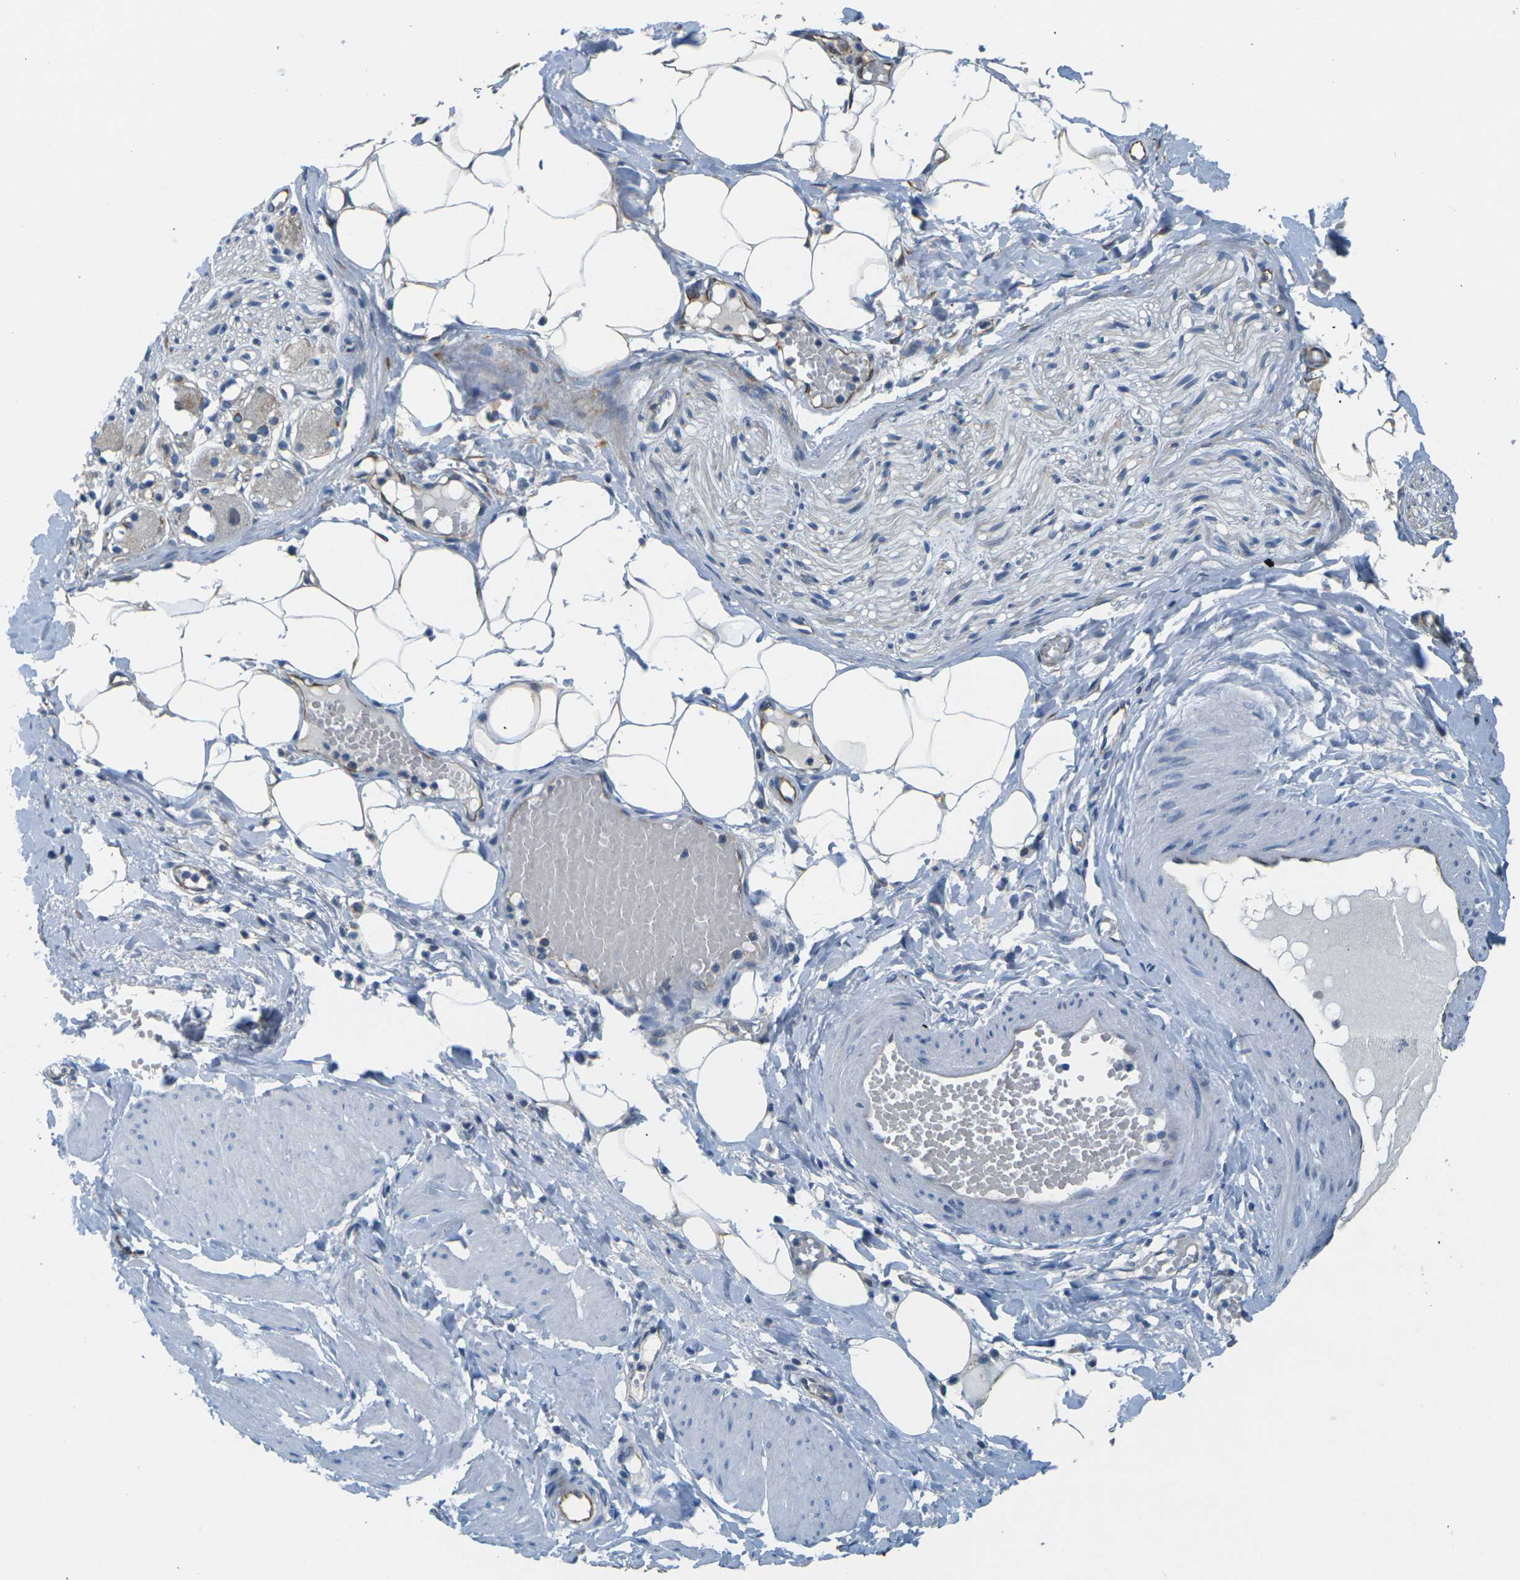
{"staining": {"intensity": "negative", "quantity": "none", "location": "none"}, "tissue": "adipose tissue", "cell_type": "Adipocytes", "image_type": "normal", "snomed": [{"axis": "morphology", "description": "Normal tissue, NOS"}, {"axis": "topography", "description": "Soft tissue"}, {"axis": "topography", "description": "Vascular tissue"}], "caption": "Immunohistochemistry histopathology image of normal adipose tissue: human adipose tissue stained with DAB displays no significant protein expression in adipocytes.", "gene": "CYP2C8", "patient": {"sex": "female", "age": 35}}